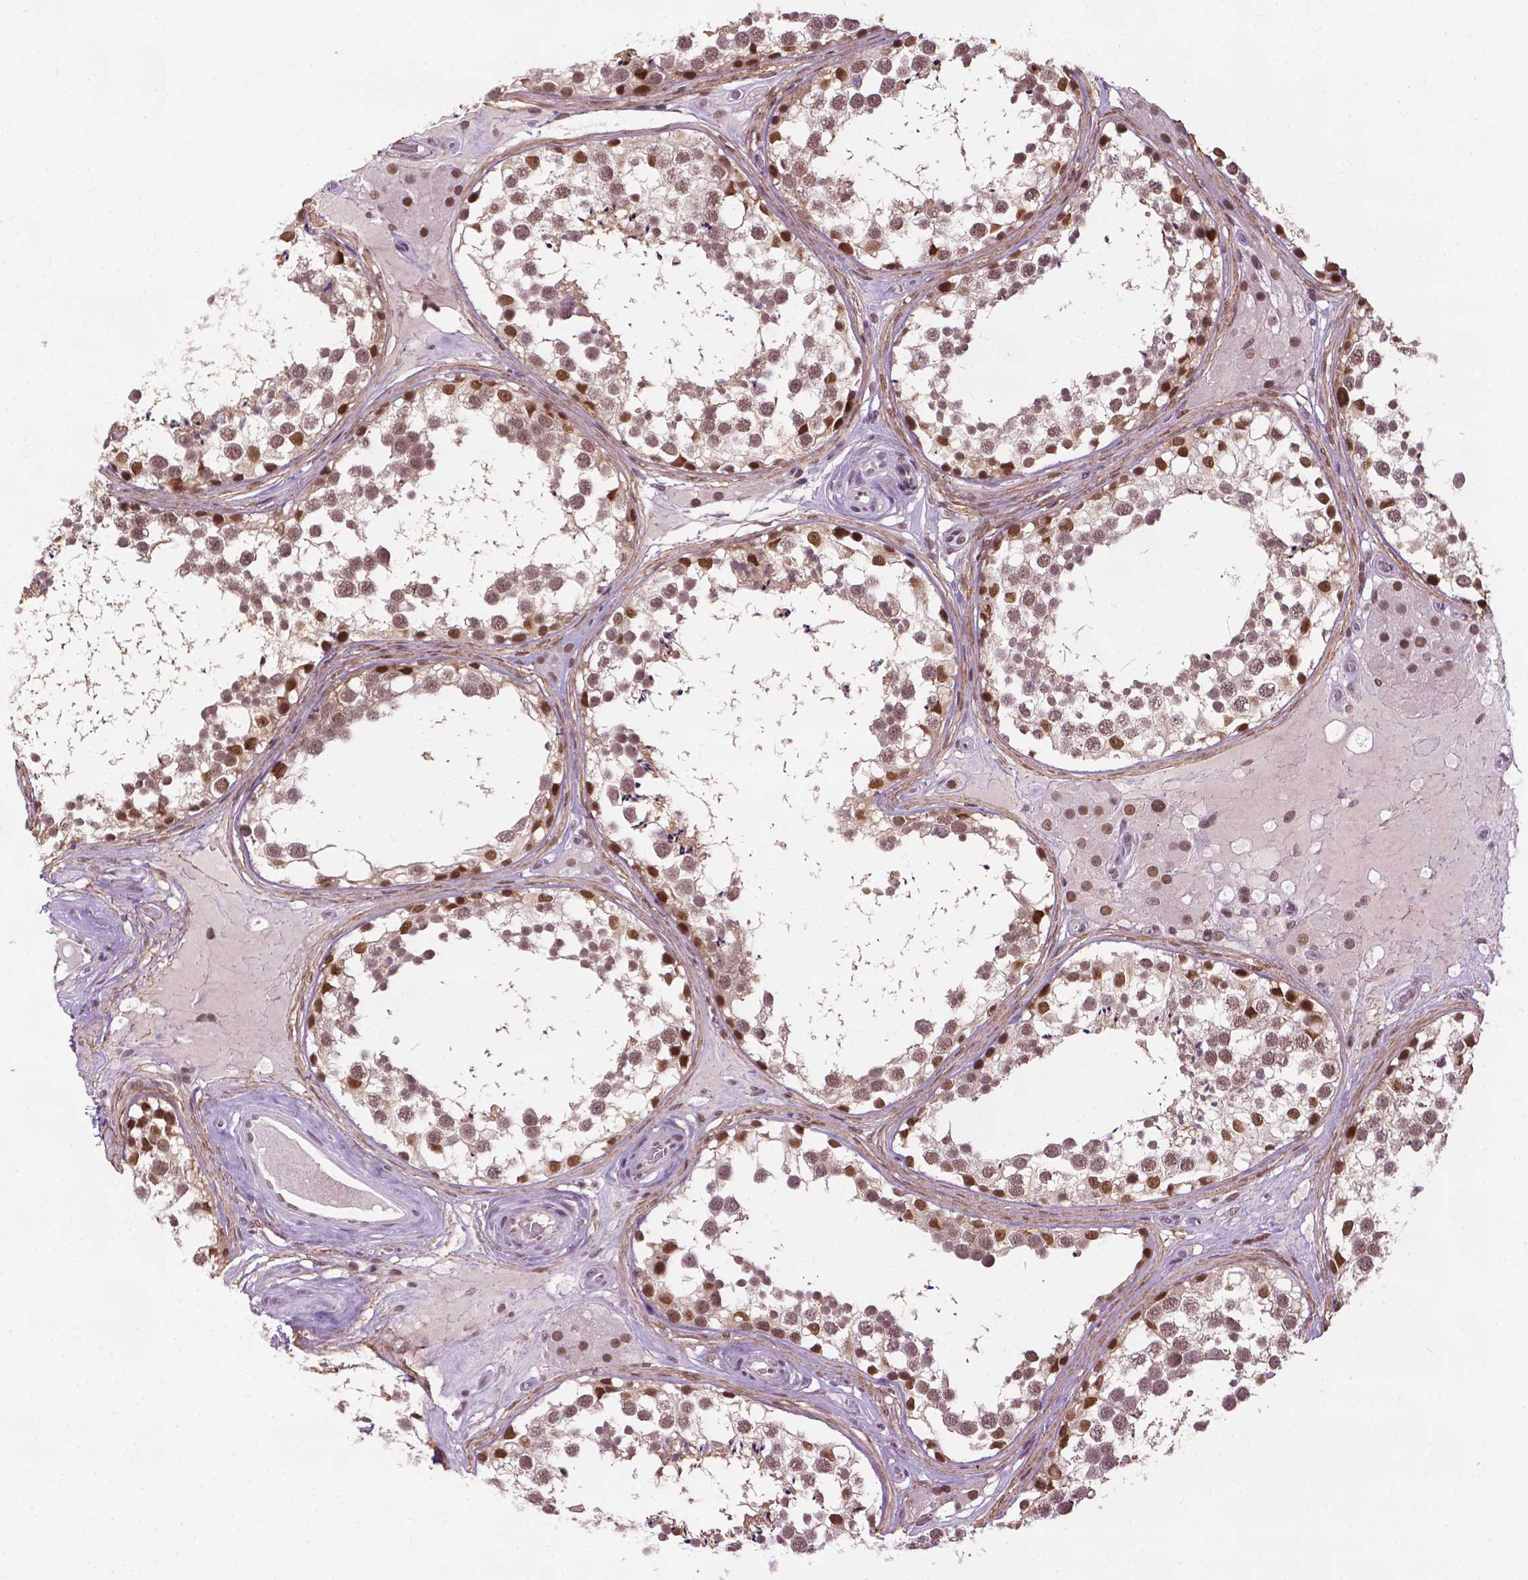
{"staining": {"intensity": "moderate", "quantity": ">75%", "location": "nuclear"}, "tissue": "testis", "cell_type": "Cells in seminiferous ducts", "image_type": "normal", "snomed": [{"axis": "morphology", "description": "Normal tissue, NOS"}, {"axis": "morphology", "description": "Seminoma, NOS"}, {"axis": "topography", "description": "Testis"}], "caption": "Immunohistochemistry (IHC) staining of benign testis, which exhibits medium levels of moderate nuclear staining in approximately >75% of cells in seminiferous ducts indicating moderate nuclear protein positivity. The staining was performed using DAB (3,3'-diaminobenzidine) (brown) for protein detection and nuclei were counterstained in hematoxylin (blue).", "gene": "UBQLN4", "patient": {"sex": "male", "age": 65}}